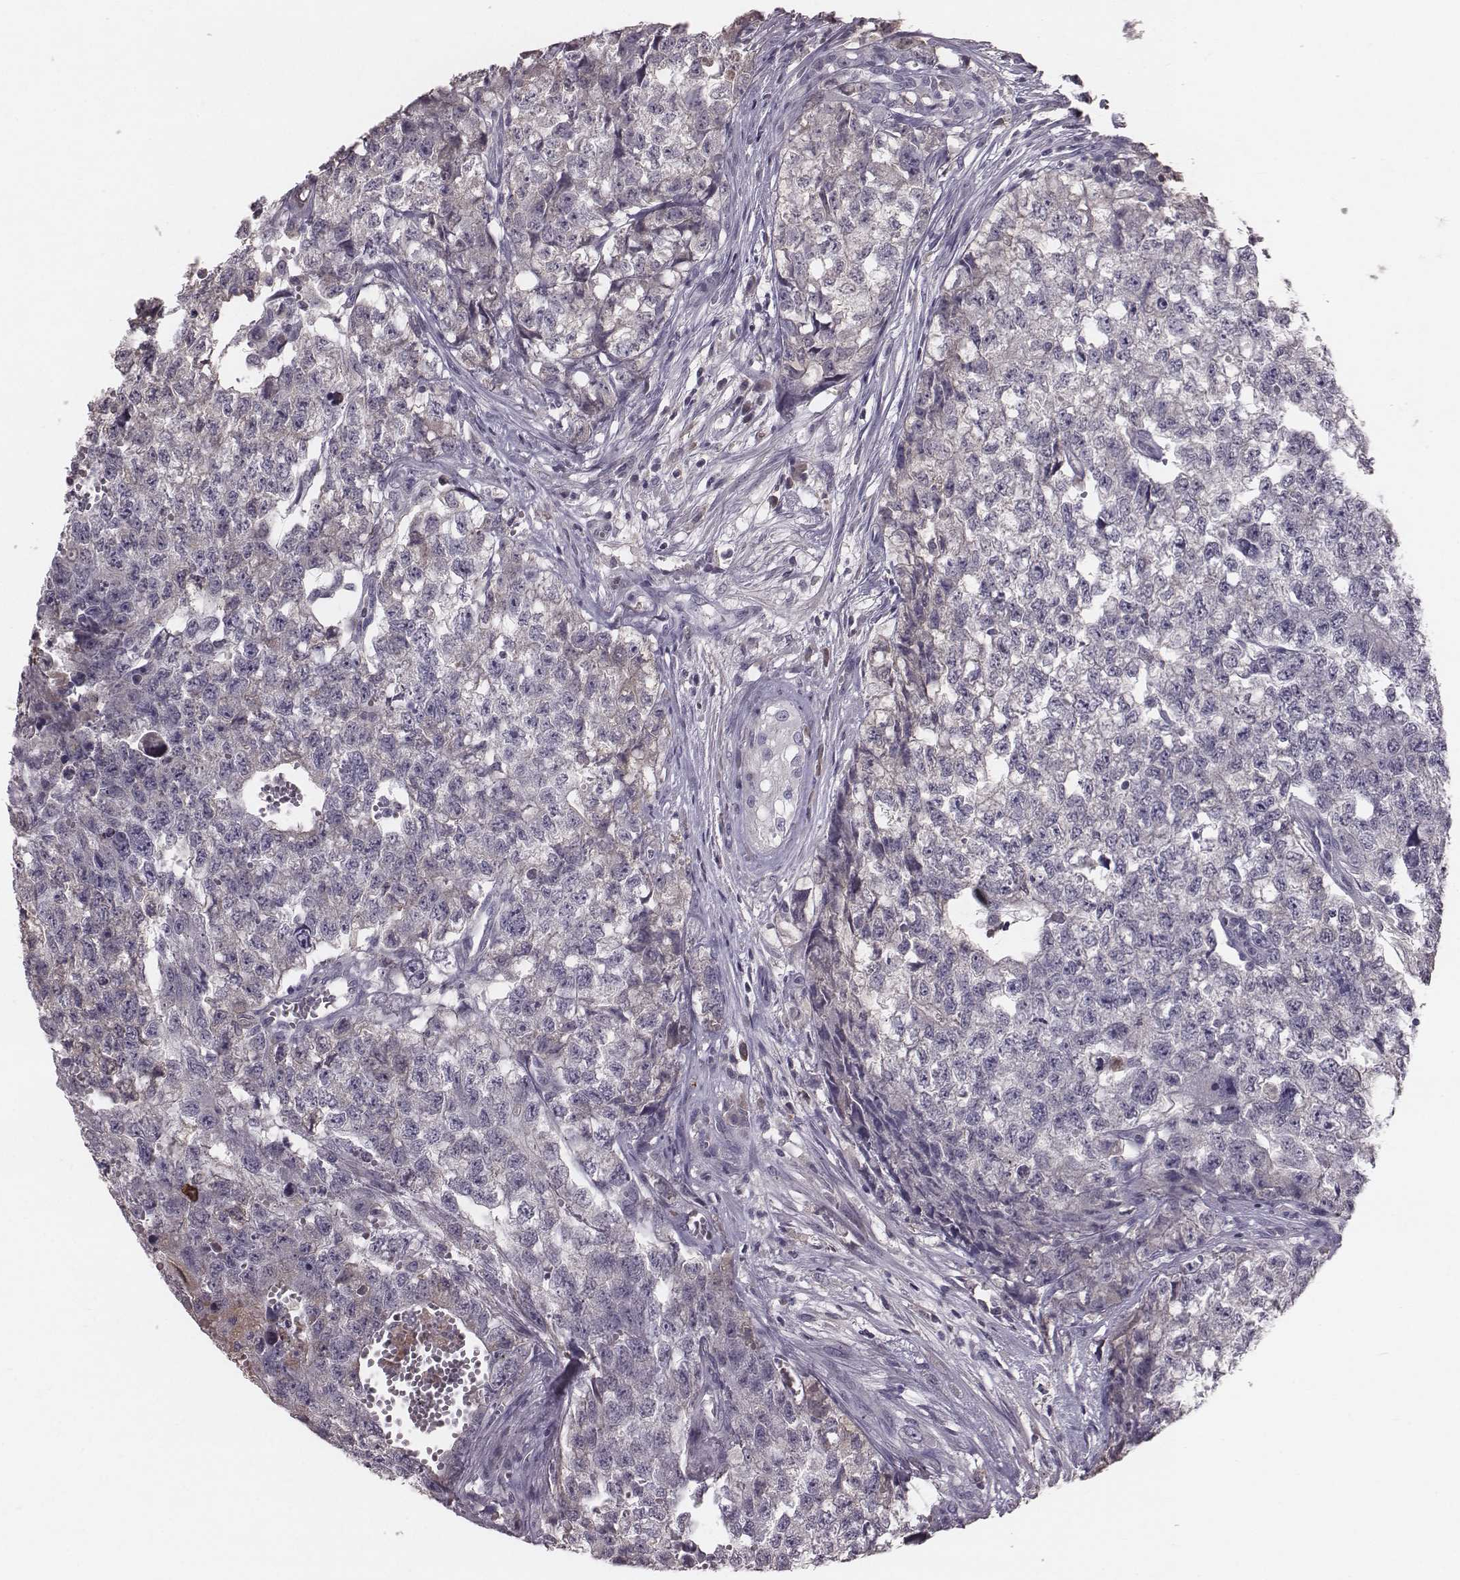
{"staining": {"intensity": "negative", "quantity": "none", "location": "none"}, "tissue": "testis cancer", "cell_type": "Tumor cells", "image_type": "cancer", "snomed": [{"axis": "morphology", "description": "Seminoma, NOS"}, {"axis": "morphology", "description": "Carcinoma, Embryonal, NOS"}, {"axis": "topography", "description": "Testis"}], "caption": "Immunohistochemistry histopathology image of neoplastic tissue: human testis embryonal carcinoma stained with DAB reveals no significant protein positivity in tumor cells.", "gene": "SMIM24", "patient": {"sex": "male", "age": 22}}